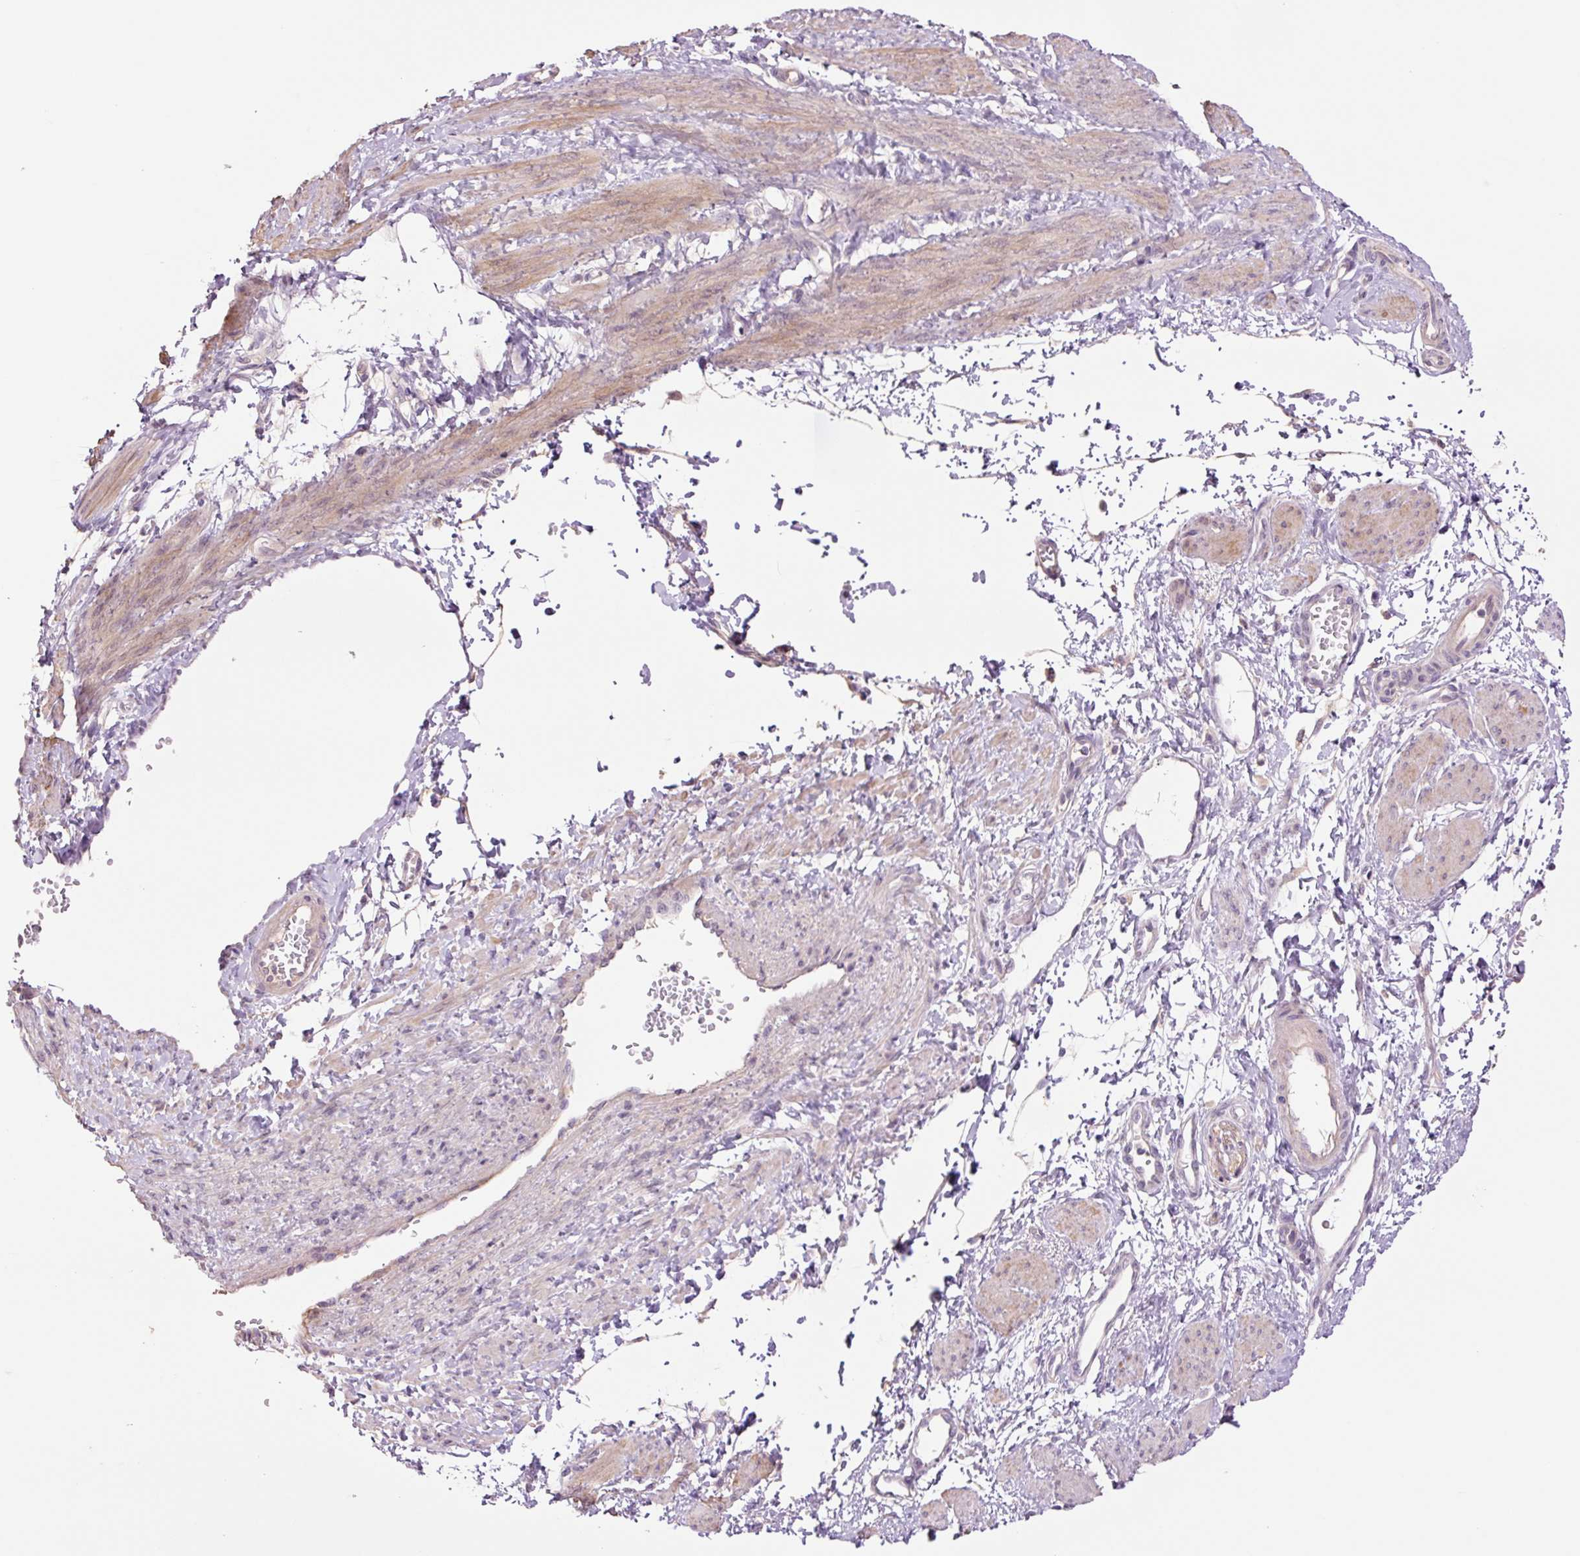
{"staining": {"intensity": "weak", "quantity": "25%-75%", "location": "cytoplasmic/membranous"}, "tissue": "smooth muscle", "cell_type": "Smooth muscle cells", "image_type": "normal", "snomed": [{"axis": "morphology", "description": "Normal tissue, NOS"}, {"axis": "topography", "description": "Smooth muscle"}, {"axis": "topography", "description": "Uterus"}], "caption": "A brown stain labels weak cytoplasmic/membranous expression of a protein in smooth muscle cells of normal smooth muscle.", "gene": "SLC1A4", "patient": {"sex": "female", "age": 39}}